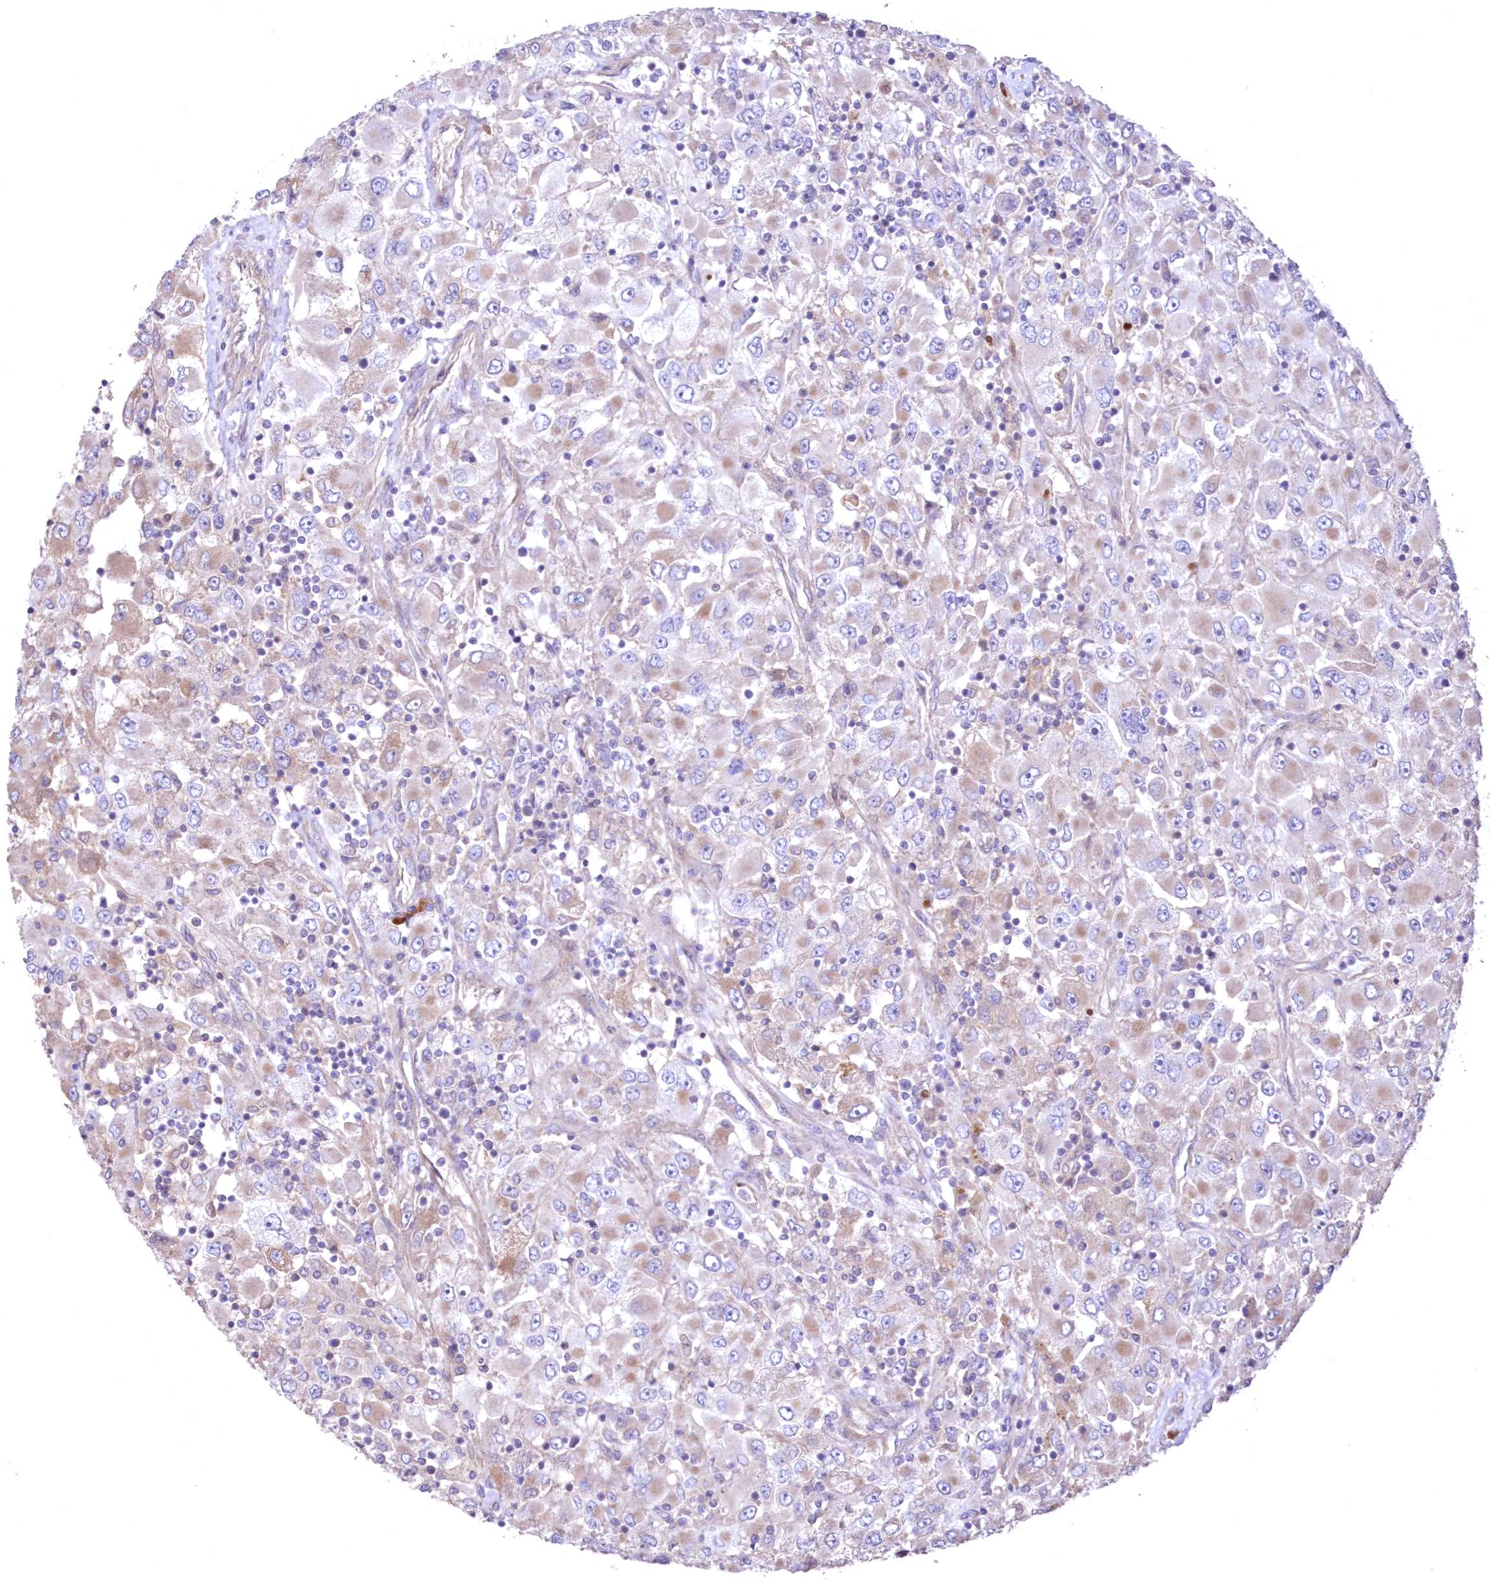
{"staining": {"intensity": "weak", "quantity": ">75%", "location": "cytoplasmic/membranous"}, "tissue": "renal cancer", "cell_type": "Tumor cells", "image_type": "cancer", "snomed": [{"axis": "morphology", "description": "Adenocarcinoma, NOS"}, {"axis": "topography", "description": "Kidney"}], "caption": "IHC (DAB) staining of human renal cancer (adenocarcinoma) exhibits weak cytoplasmic/membranous protein staining in about >75% of tumor cells.", "gene": "MTRF1L", "patient": {"sex": "female", "age": 52}}